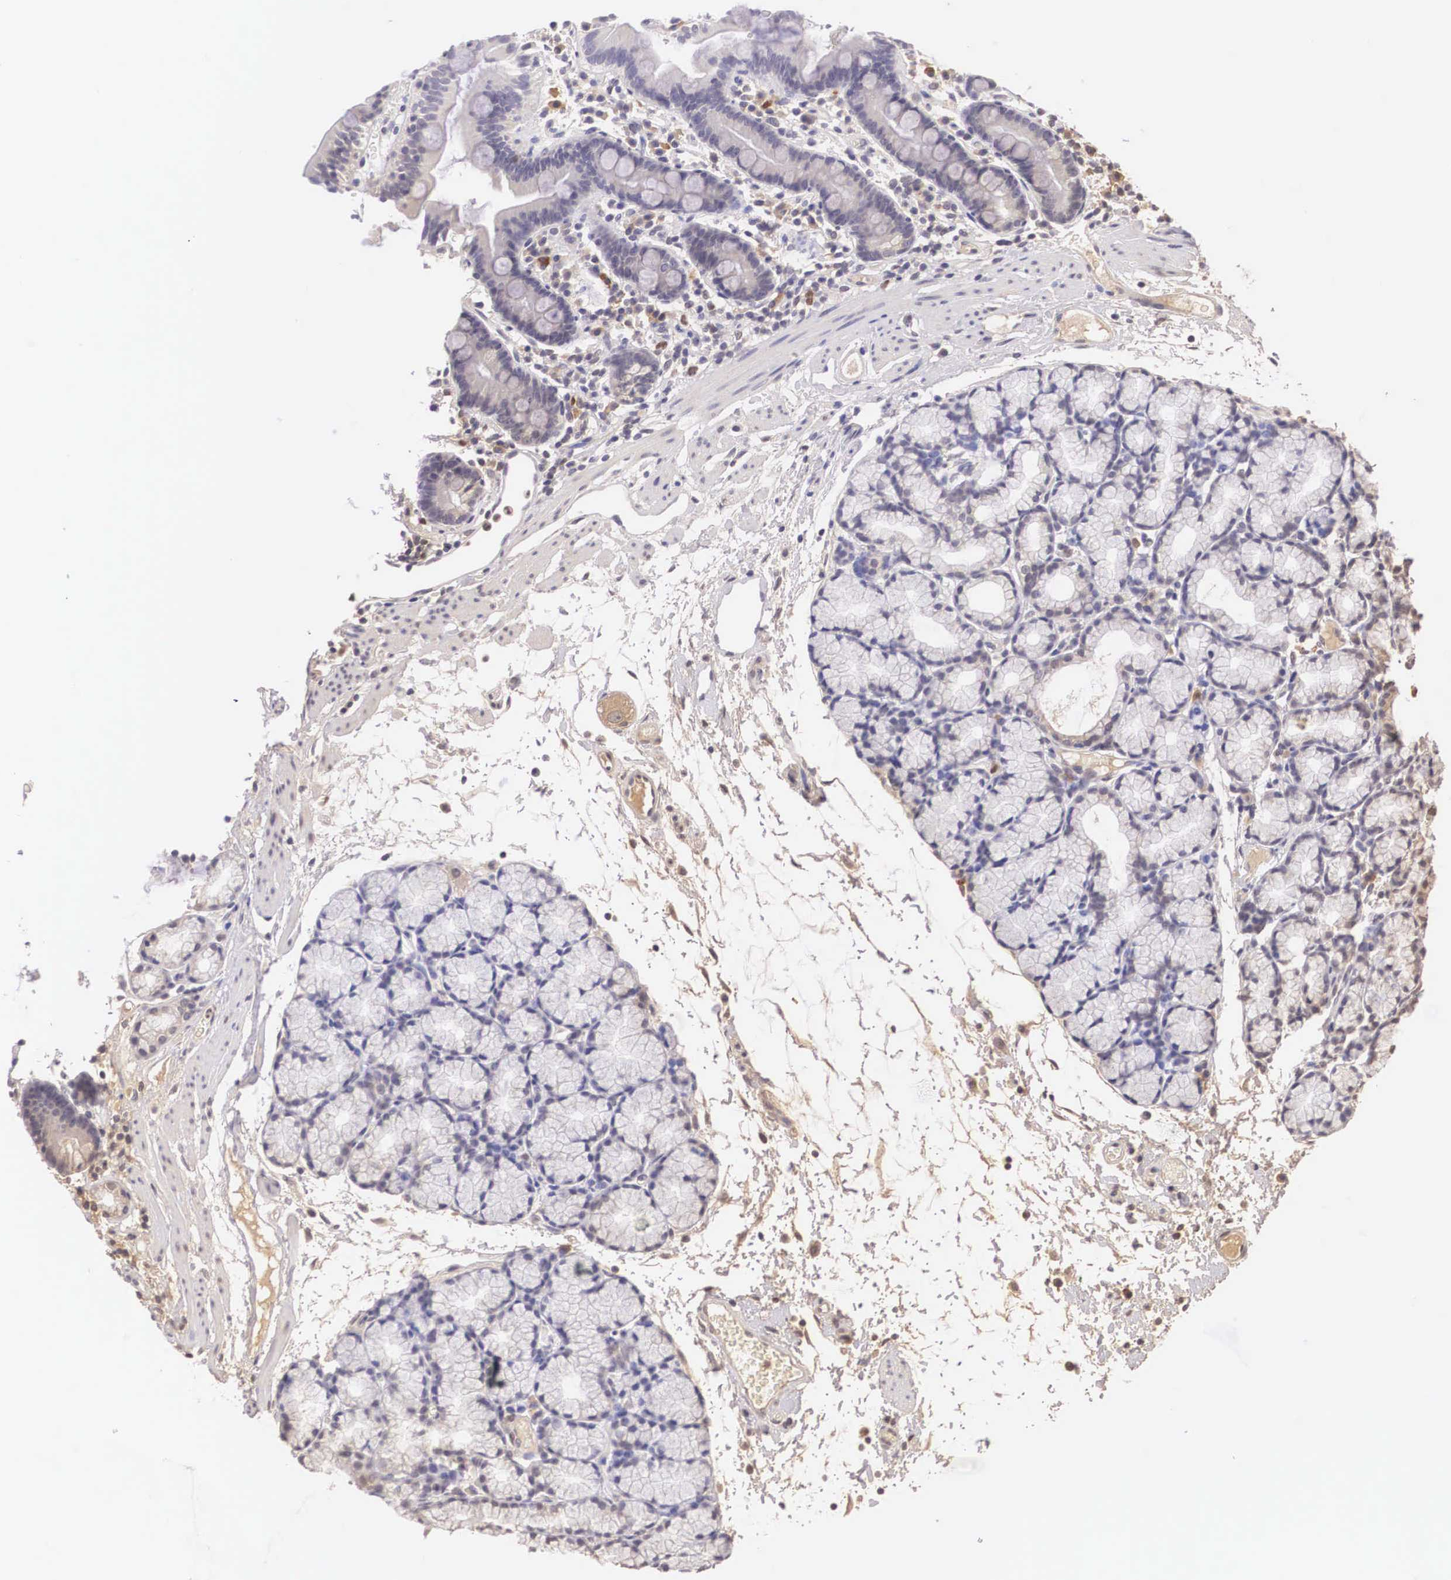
{"staining": {"intensity": "negative", "quantity": "none", "location": "none"}, "tissue": "duodenum", "cell_type": "Glandular cells", "image_type": "normal", "snomed": [{"axis": "morphology", "description": "Normal tissue, NOS"}, {"axis": "topography", "description": "Duodenum"}], "caption": "The immunohistochemistry (IHC) image has no significant expression in glandular cells of duodenum. The staining was performed using DAB (3,3'-diaminobenzidine) to visualize the protein expression in brown, while the nuclei were stained in blue with hematoxylin (Magnification: 20x).", "gene": "BCL6", "patient": {"sex": "female", "age": 48}}